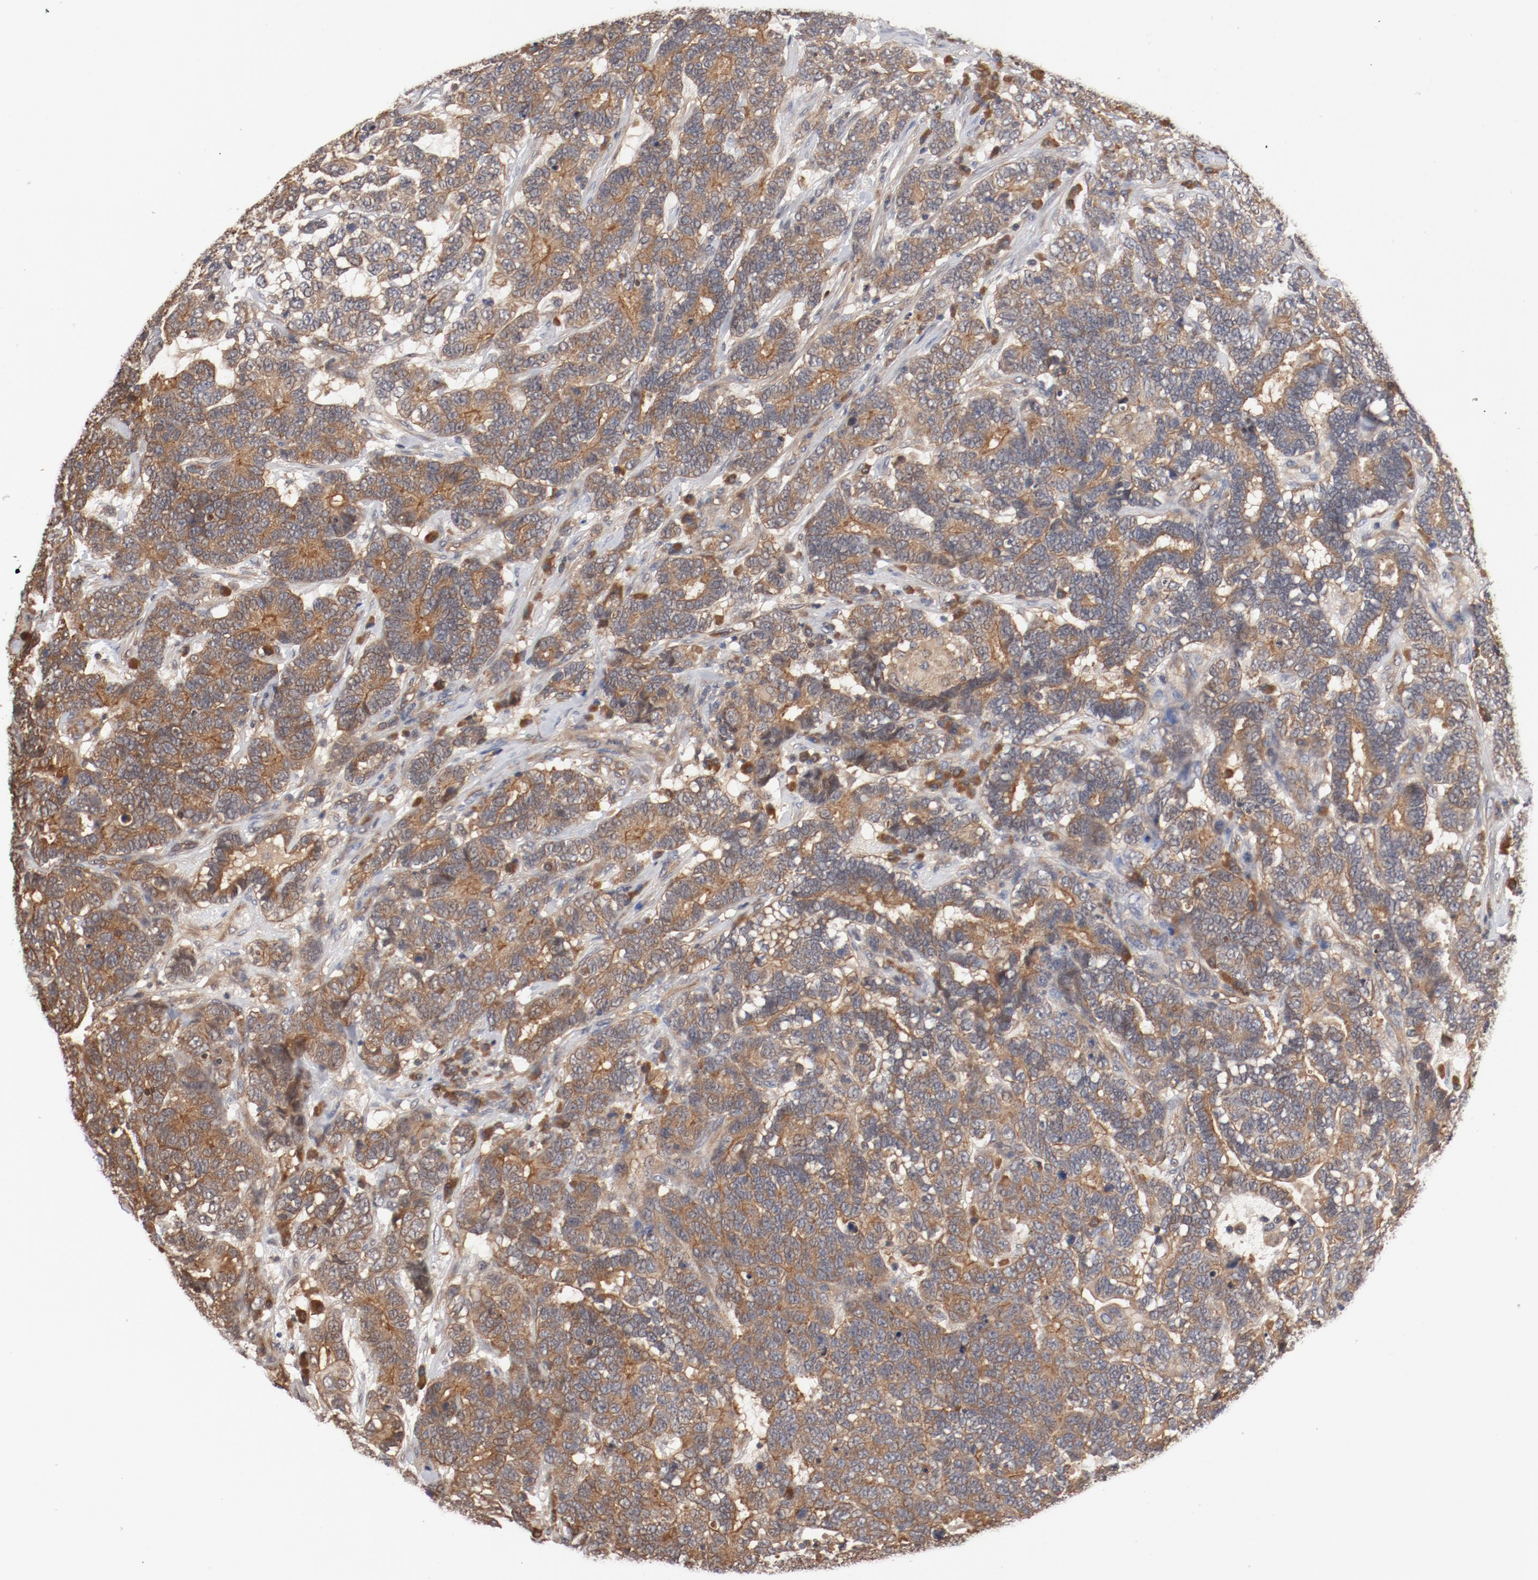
{"staining": {"intensity": "moderate", "quantity": ">75%", "location": "cytoplasmic/membranous"}, "tissue": "testis cancer", "cell_type": "Tumor cells", "image_type": "cancer", "snomed": [{"axis": "morphology", "description": "Carcinoma, Embryonal, NOS"}, {"axis": "topography", "description": "Testis"}], "caption": "Immunohistochemical staining of human testis embryonal carcinoma demonstrates medium levels of moderate cytoplasmic/membranous staining in approximately >75% of tumor cells. The protein of interest is stained brown, and the nuclei are stained in blue (DAB (3,3'-diaminobenzidine) IHC with brightfield microscopy, high magnification).", "gene": "PITPNM2", "patient": {"sex": "male", "age": 26}}